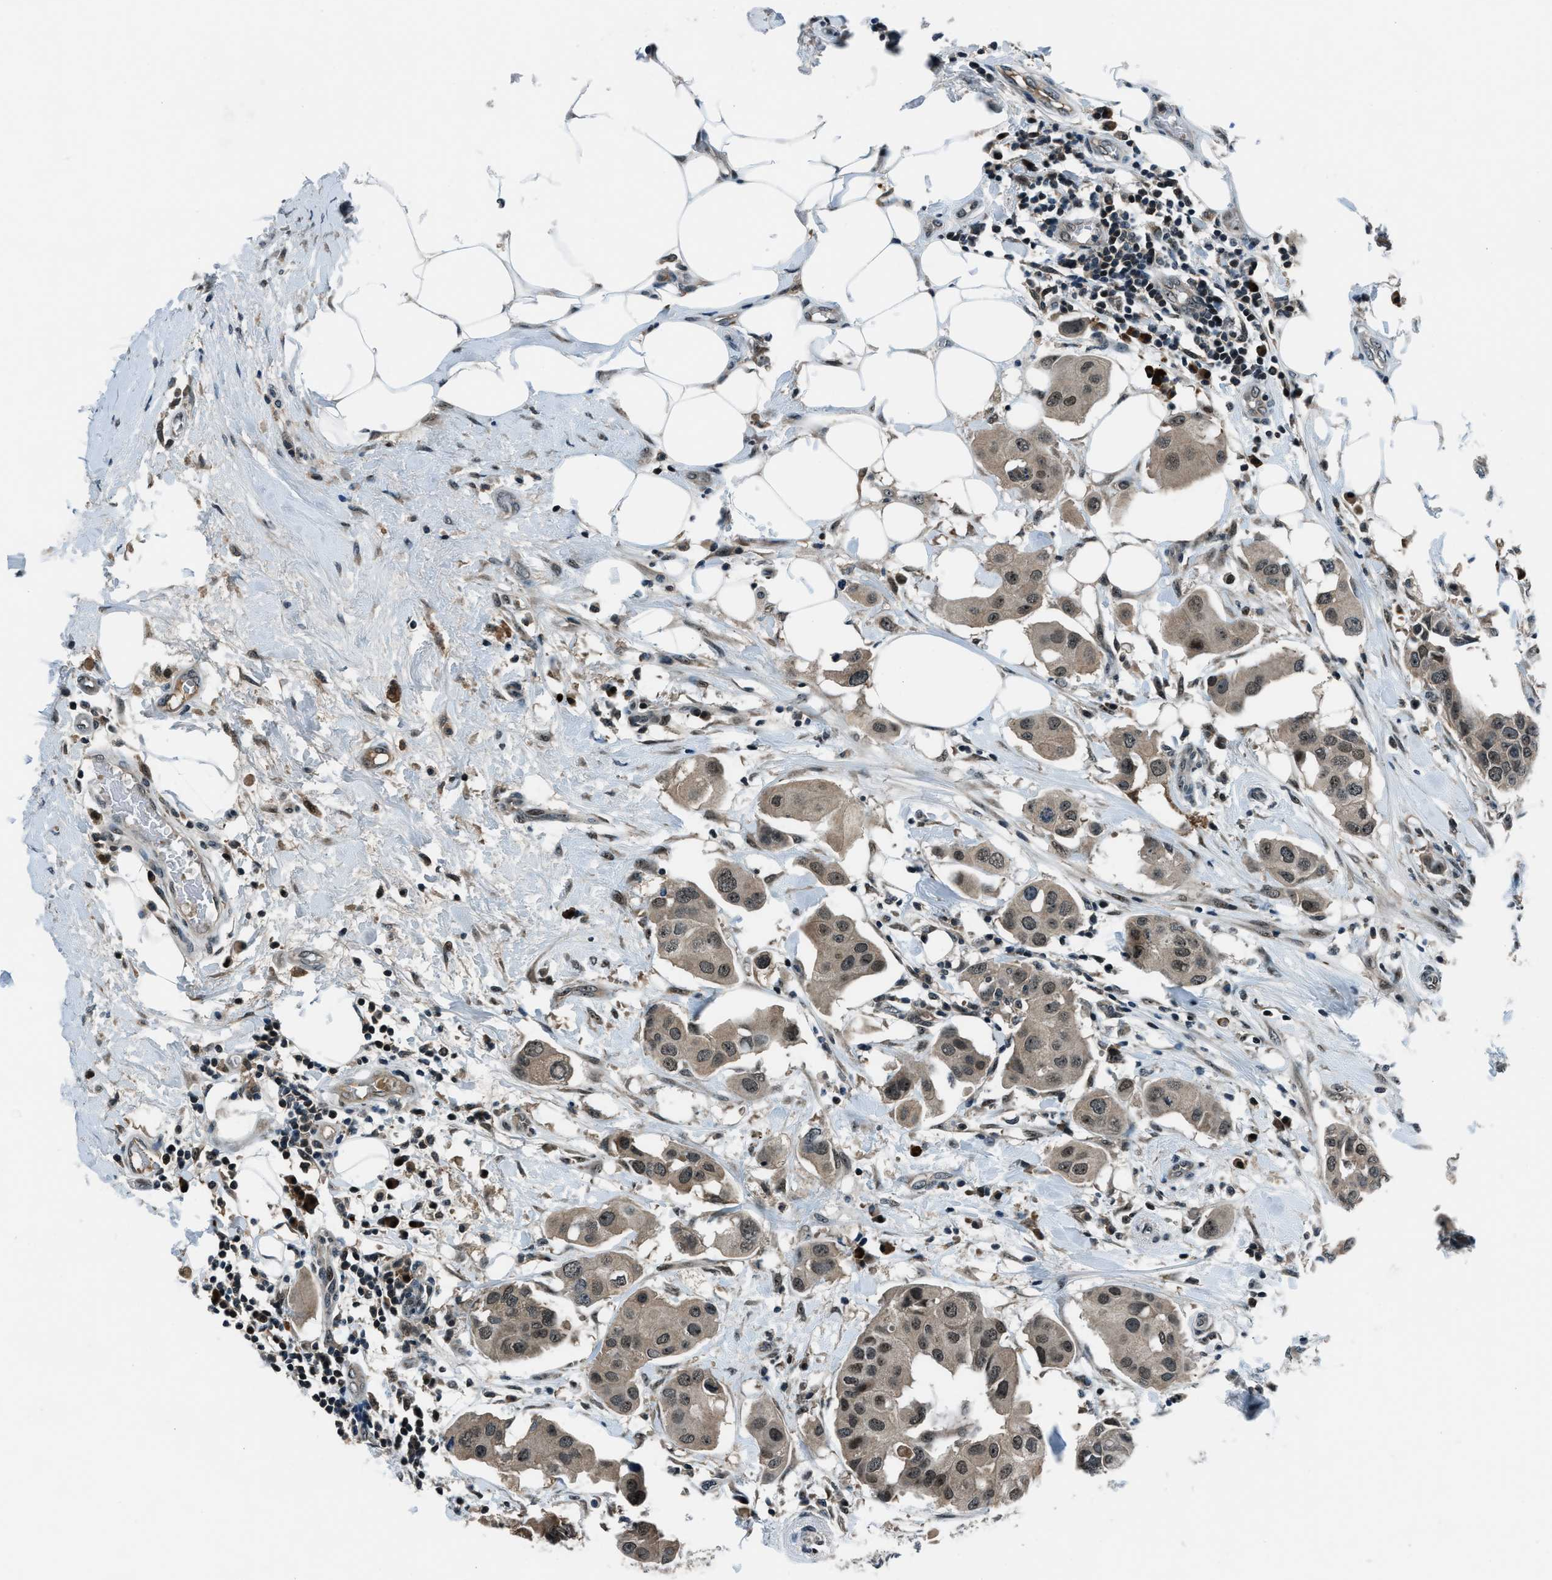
{"staining": {"intensity": "weak", "quantity": ">75%", "location": "cytoplasmic/membranous,nuclear"}, "tissue": "breast cancer", "cell_type": "Tumor cells", "image_type": "cancer", "snomed": [{"axis": "morphology", "description": "Duct carcinoma"}, {"axis": "topography", "description": "Breast"}], "caption": "Immunohistochemical staining of human breast cancer shows low levels of weak cytoplasmic/membranous and nuclear positivity in about >75% of tumor cells.", "gene": "ACTL9", "patient": {"sex": "female", "age": 40}}